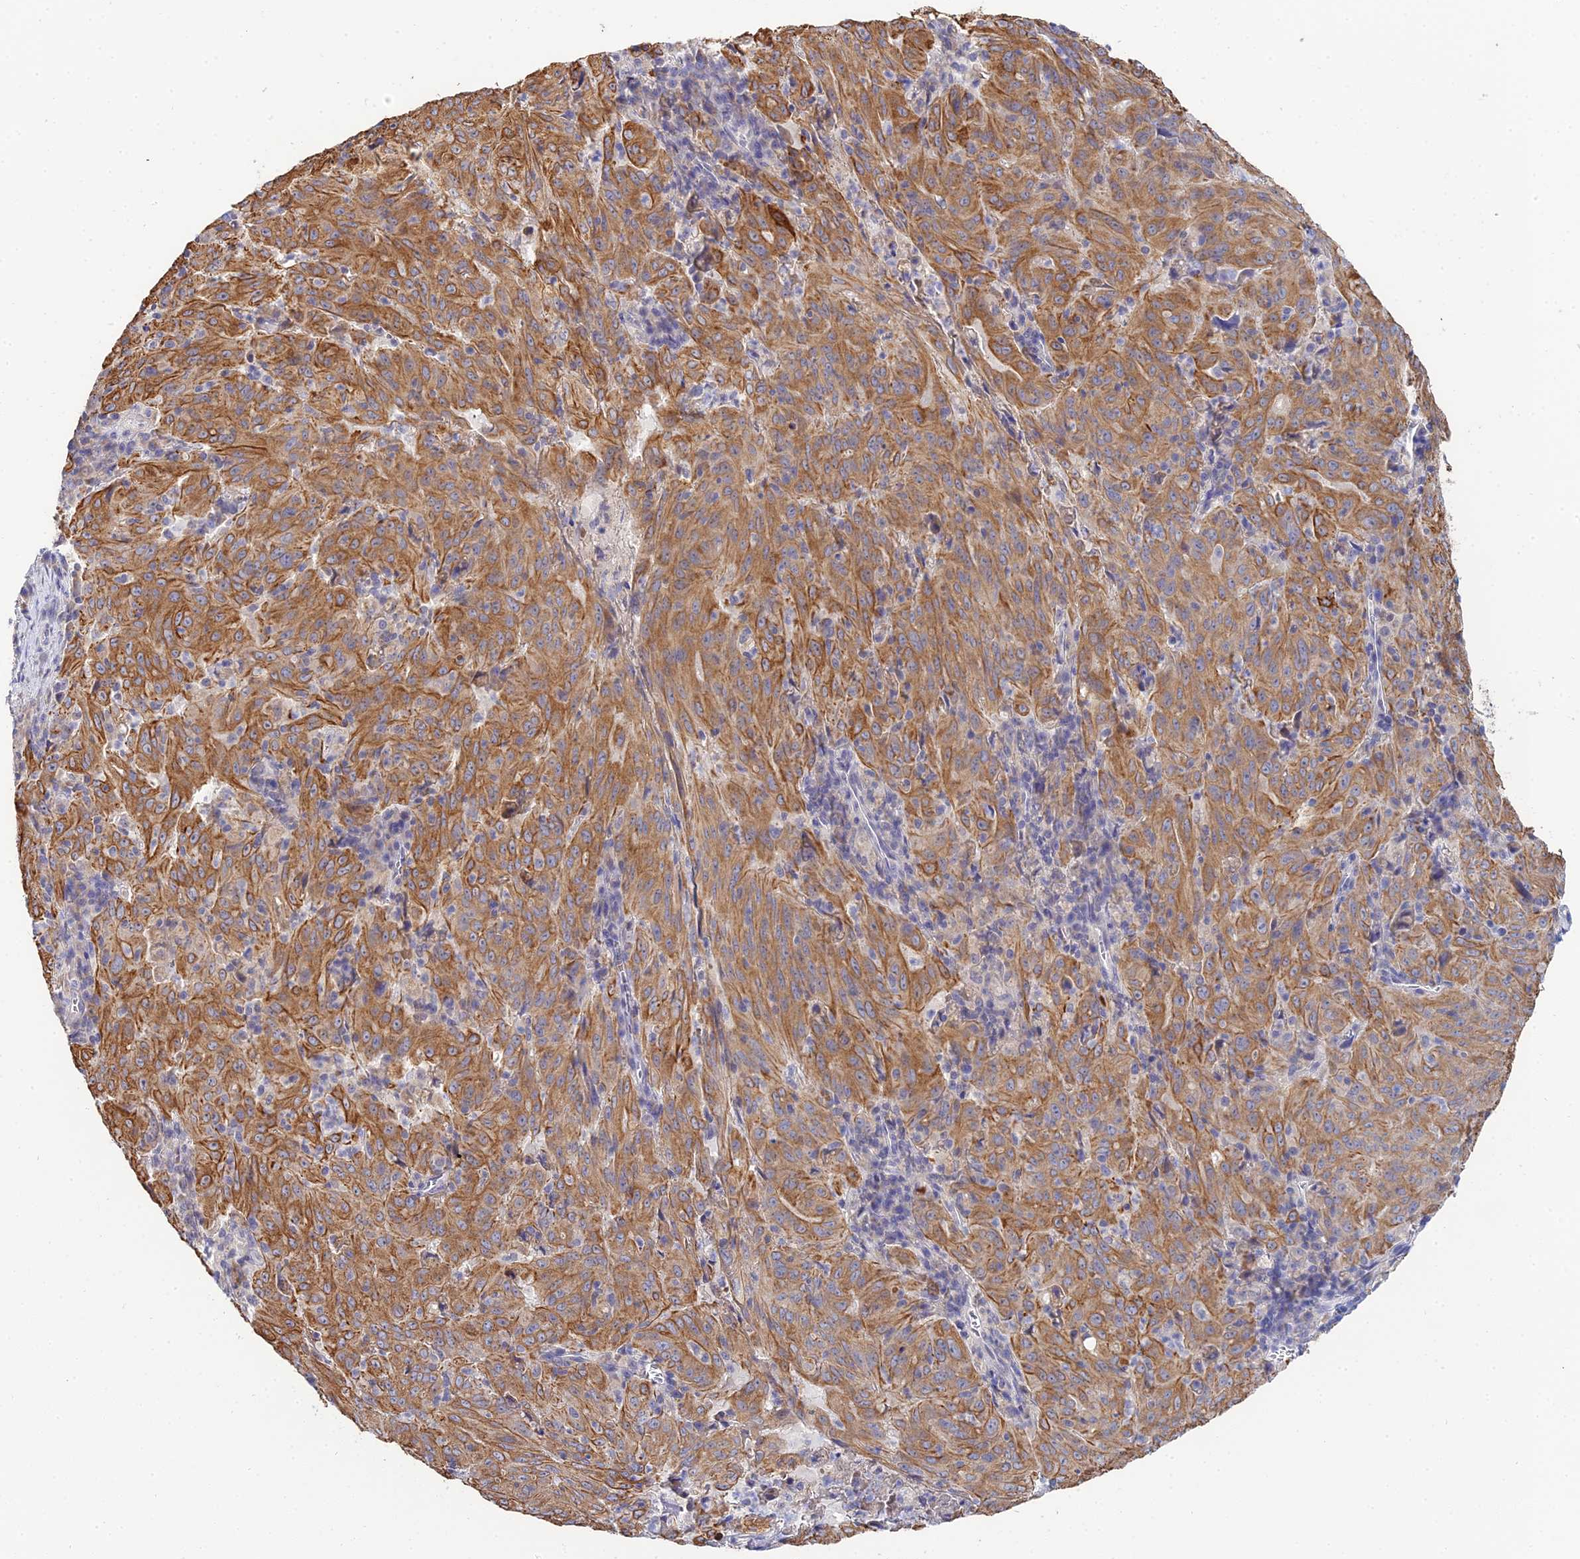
{"staining": {"intensity": "strong", "quantity": ">75%", "location": "cytoplasmic/membranous"}, "tissue": "pancreatic cancer", "cell_type": "Tumor cells", "image_type": "cancer", "snomed": [{"axis": "morphology", "description": "Adenocarcinoma, NOS"}, {"axis": "topography", "description": "Pancreas"}], "caption": "A high-resolution photomicrograph shows IHC staining of pancreatic adenocarcinoma, which demonstrates strong cytoplasmic/membranous positivity in about >75% of tumor cells.", "gene": "ZXDA", "patient": {"sex": "male", "age": 63}}